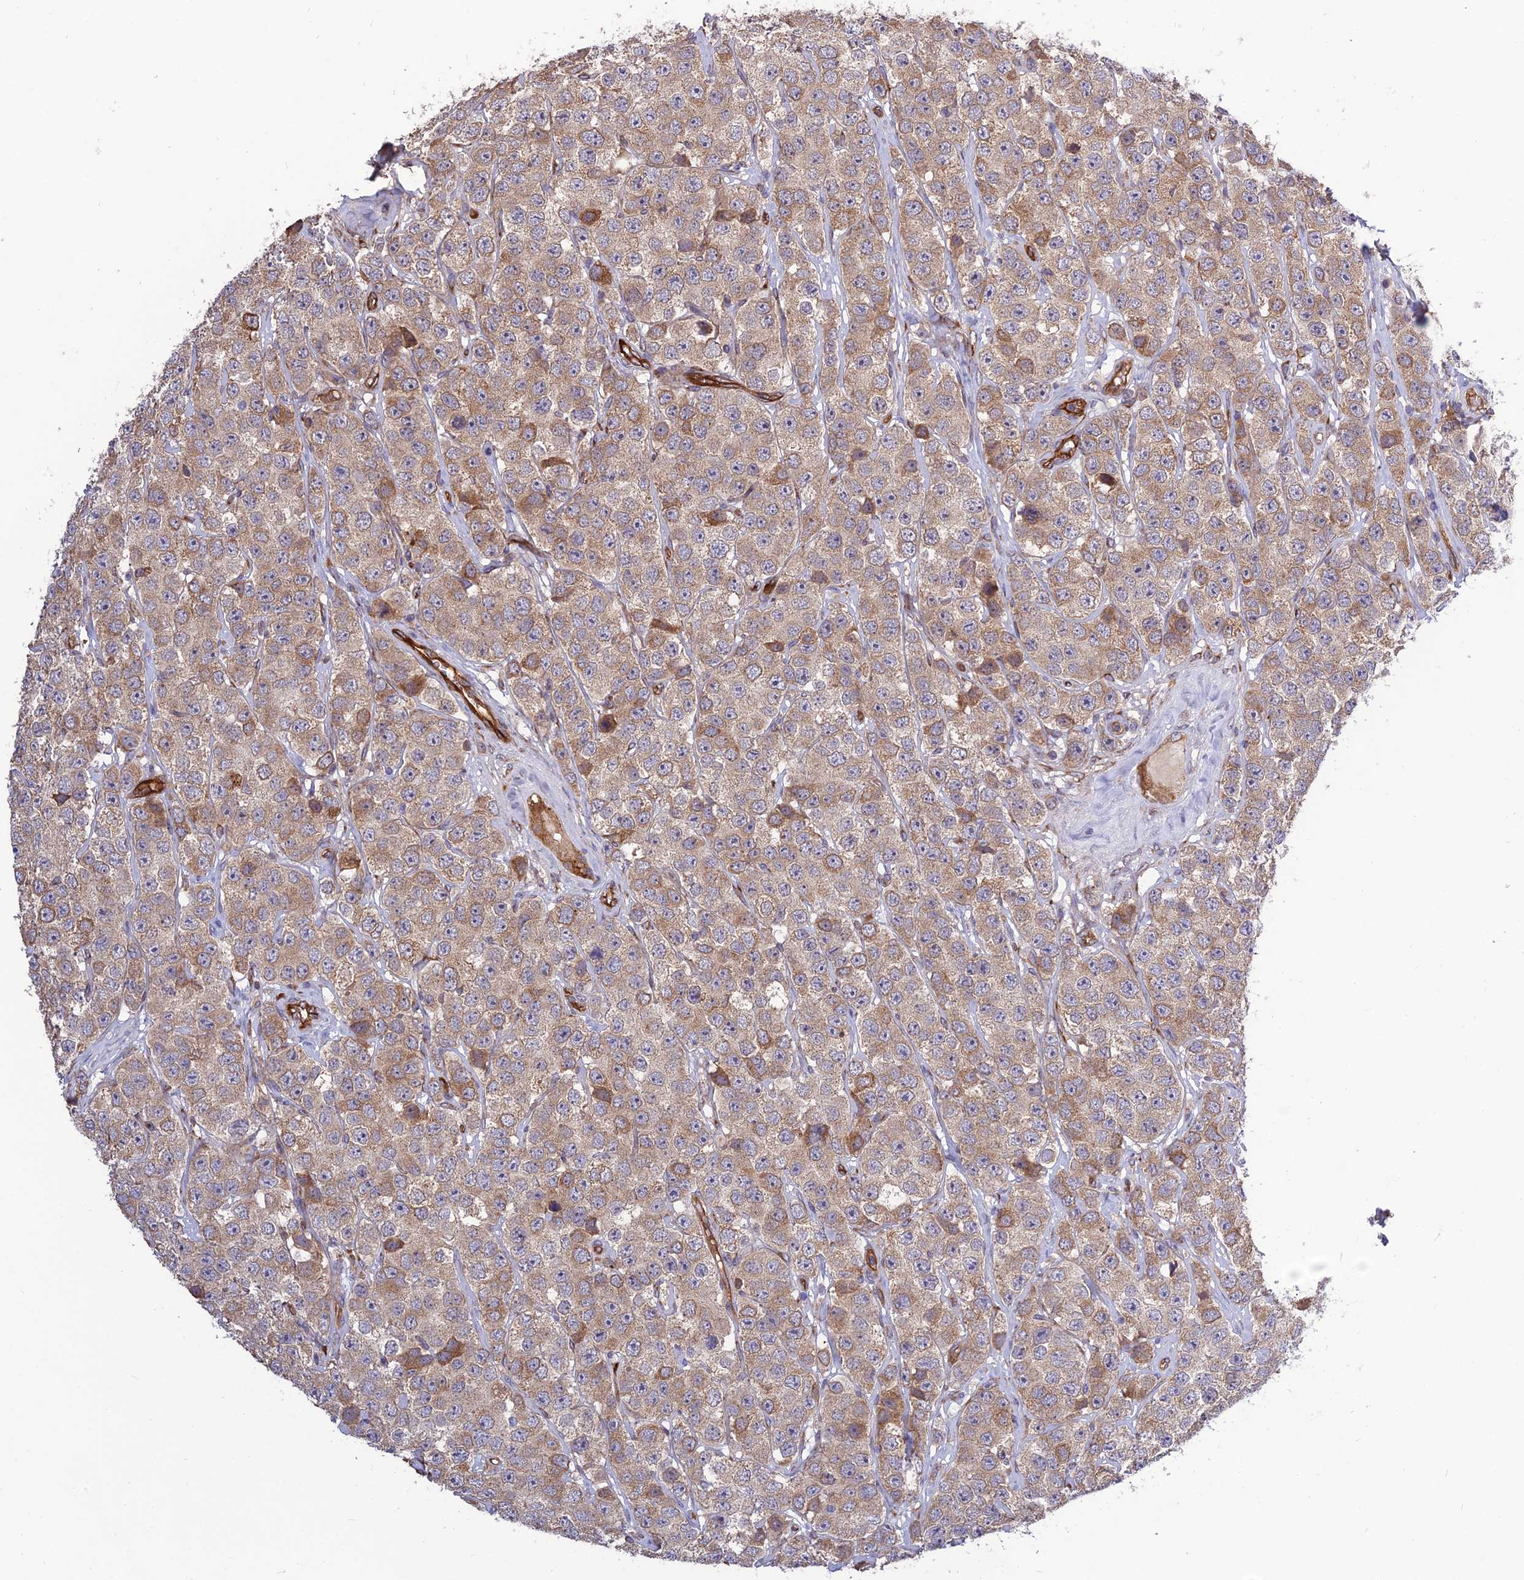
{"staining": {"intensity": "weak", "quantity": ">75%", "location": "cytoplasmic/membranous"}, "tissue": "testis cancer", "cell_type": "Tumor cells", "image_type": "cancer", "snomed": [{"axis": "morphology", "description": "Seminoma, NOS"}, {"axis": "topography", "description": "Testis"}], "caption": "IHC micrograph of human seminoma (testis) stained for a protein (brown), which displays low levels of weak cytoplasmic/membranous staining in about >75% of tumor cells.", "gene": "CRTAP", "patient": {"sex": "male", "age": 28}}